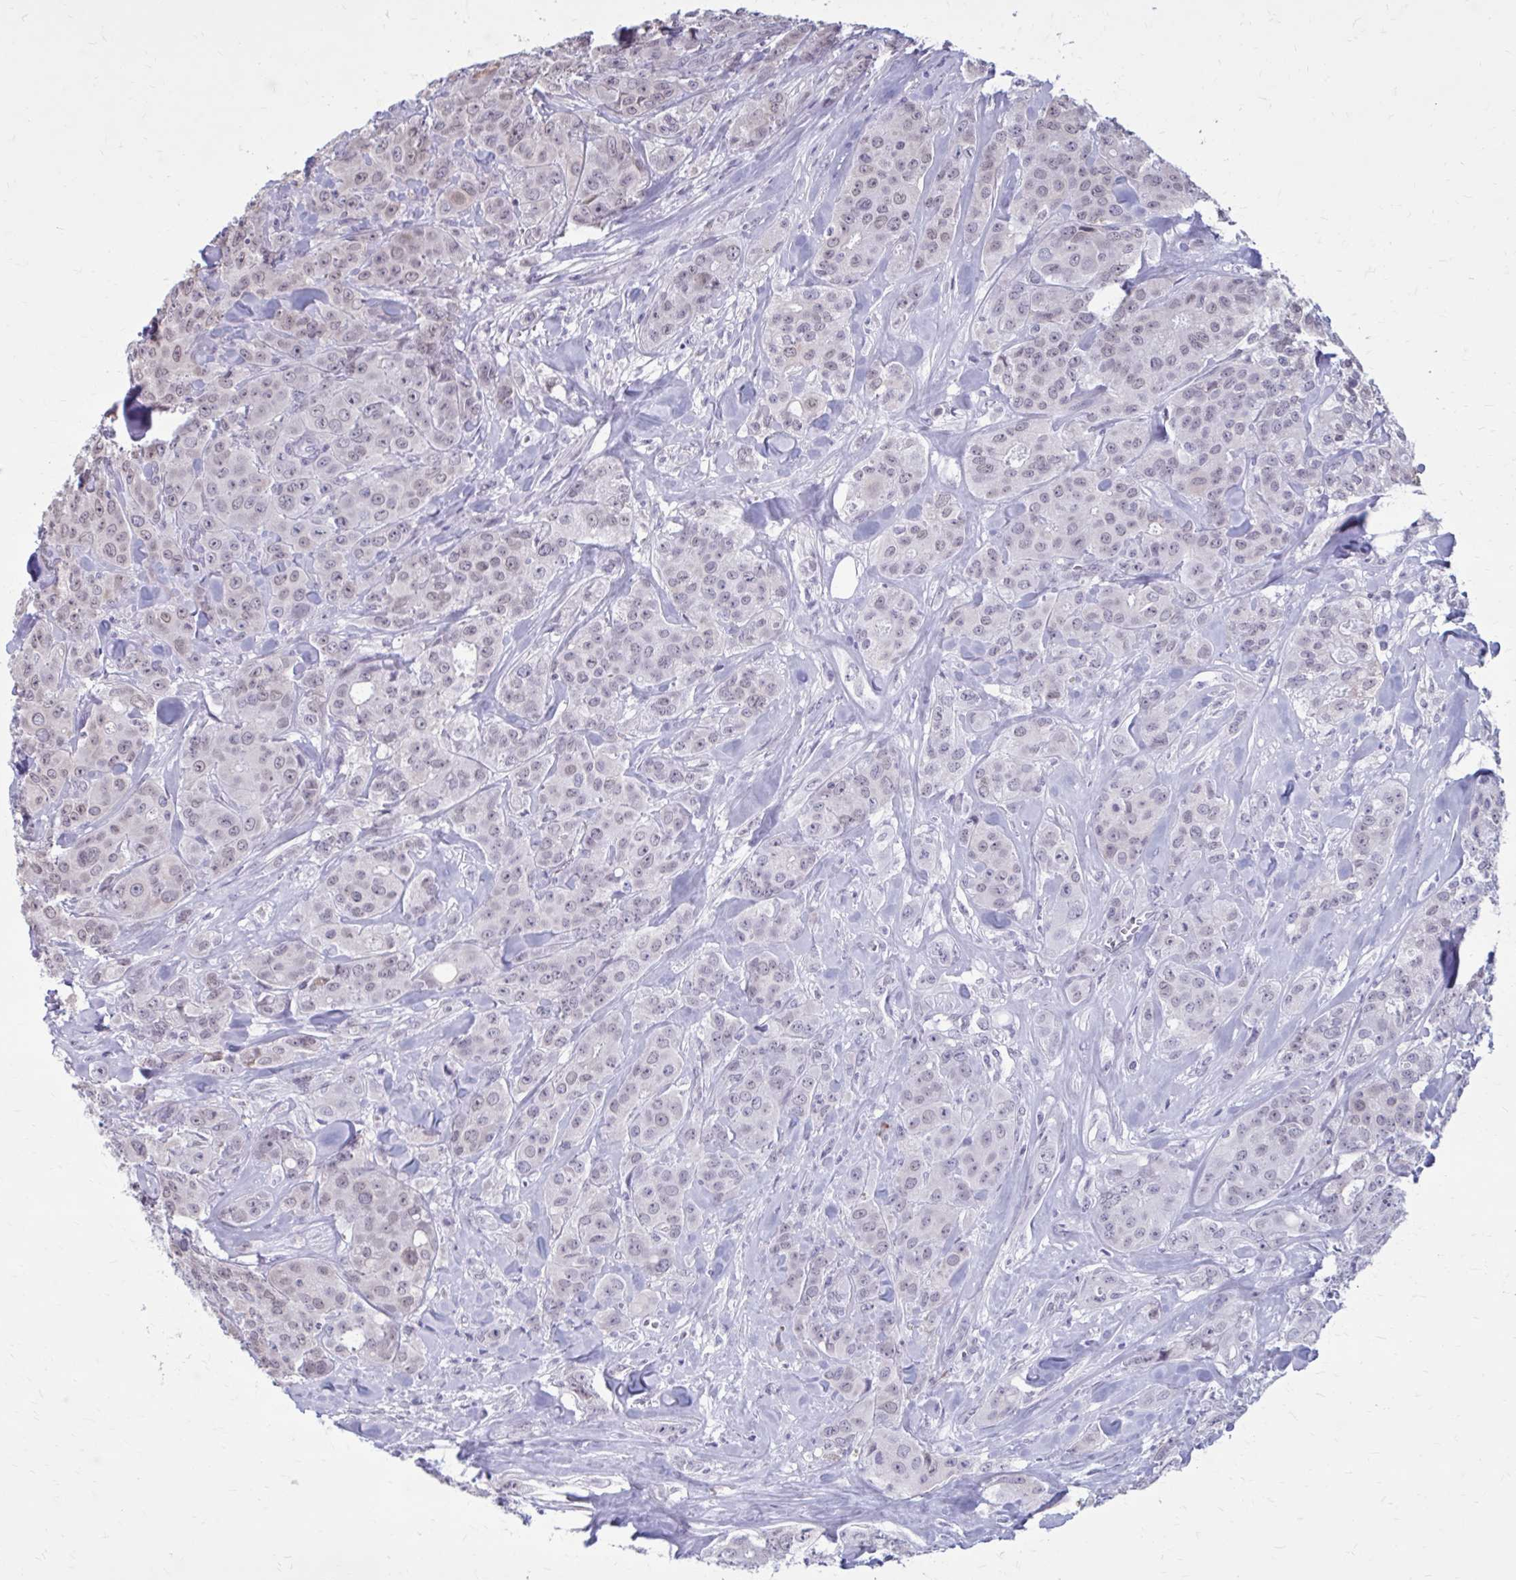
{"staining": {"intensity": "weak", "quantity": "25%-75%", "location": "nuclear"}, "tissue": "breast cancer", "cell_type": "Tumor cells", "image_type": "cancer", "snomed": [{"axis": "morphology", "description": "Normal tissue, NOS"}, {"axis": "morphology", "description": "Duct carcinoma"}, {"axis": "topography", "description": "Breast"}], "caption": "Immunohistochemical staining of breast cancer (infiltrating ductal carcinoma) reveals low levels of weak nuclear protein expression in approximately 25%-75% of tumor cells.", "gene": "PROSER1", "patient": {"sex": "female", "age": 43}}